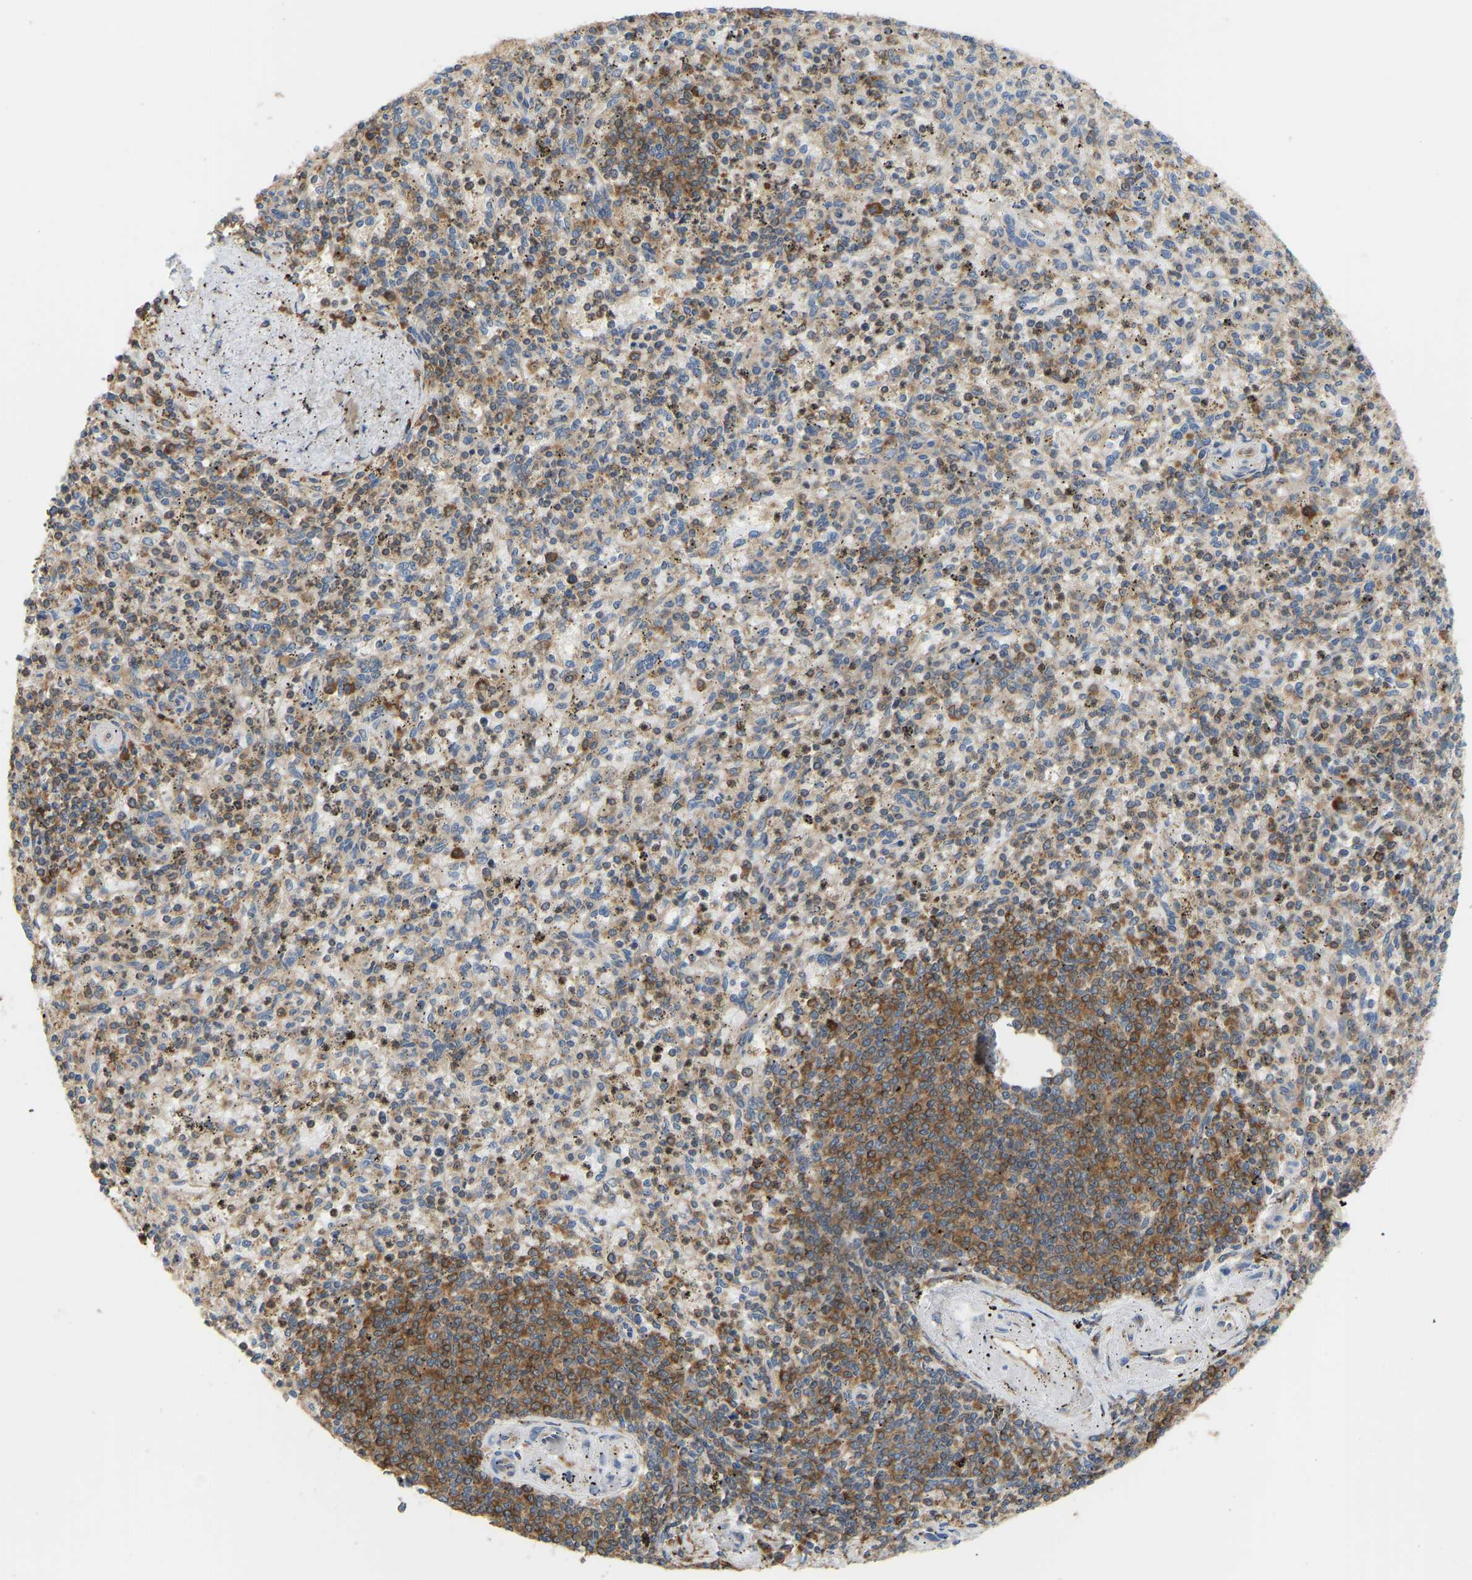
{"staining": {"intensity": "moderate", "quantity": "25%-75%", "location": "cytoplasmic/membranous"}, "tissue": "spleen", "cell_type": "Cells in red pulp", "image_type": "normal", "snomed": [{"axis": "morphology", "description": "Normal tissue, NOS"}, {"axis": "topography", "description": "Spleen"}], "caption": "Cells in red pulp reveal medium levels of moderate cytoplasmic/membranous staining in about 25%-75% of cells in normal spleen. (DAB IHC, brown staining for protein, blue staining for nuclei).", "gene": "RPS6KB2", "patient": {"sex": "male", "age": 72}}